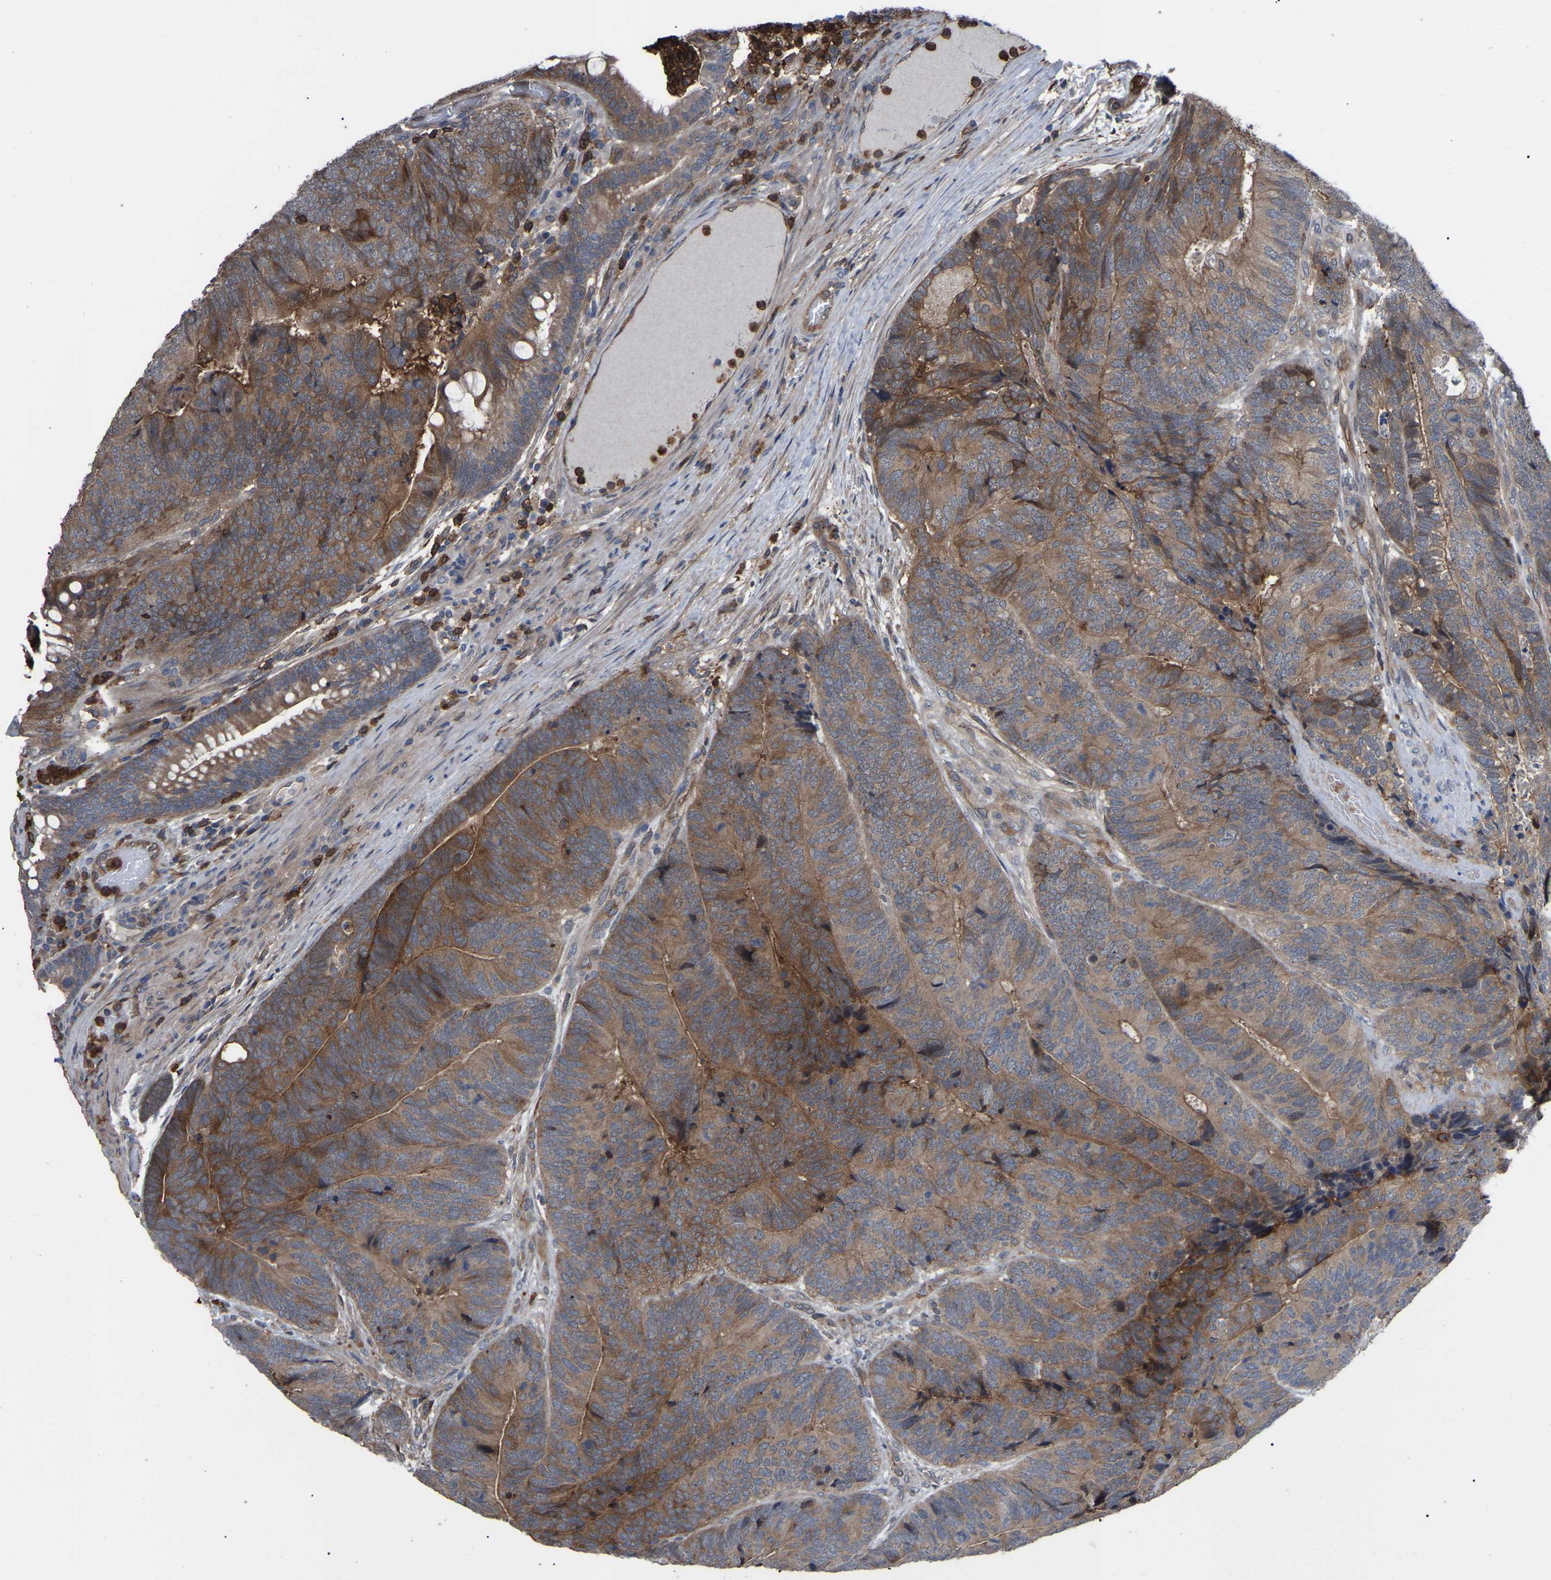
{"staining": {"intensity": "moderate", "quantity": ">75%", "location": "cytoplasmic/membranous"}, "tissue": "colorectal cancer", "cell_type": "Tumor cells", "image_type": "cancer", "snomed": [{"axis": "morphology", "description": "Adenocarcinoma, NOS"}, {"axis": "topography", "description": "Colon"}], "caption": "Immunohistochemistry (IHC) histopathology image of neoplastic tissue: human colorectal cancer (adenocarcinoma) stained using immunohistochemistry reveals medium levels of moderate protein expression localized specifically in the cytoplasmic/membranous of tumor cells, appearing as a cytoplasmic/membranous brown color.", "gene": "CIT", "patient": {"sex": "female", "age": 67}}